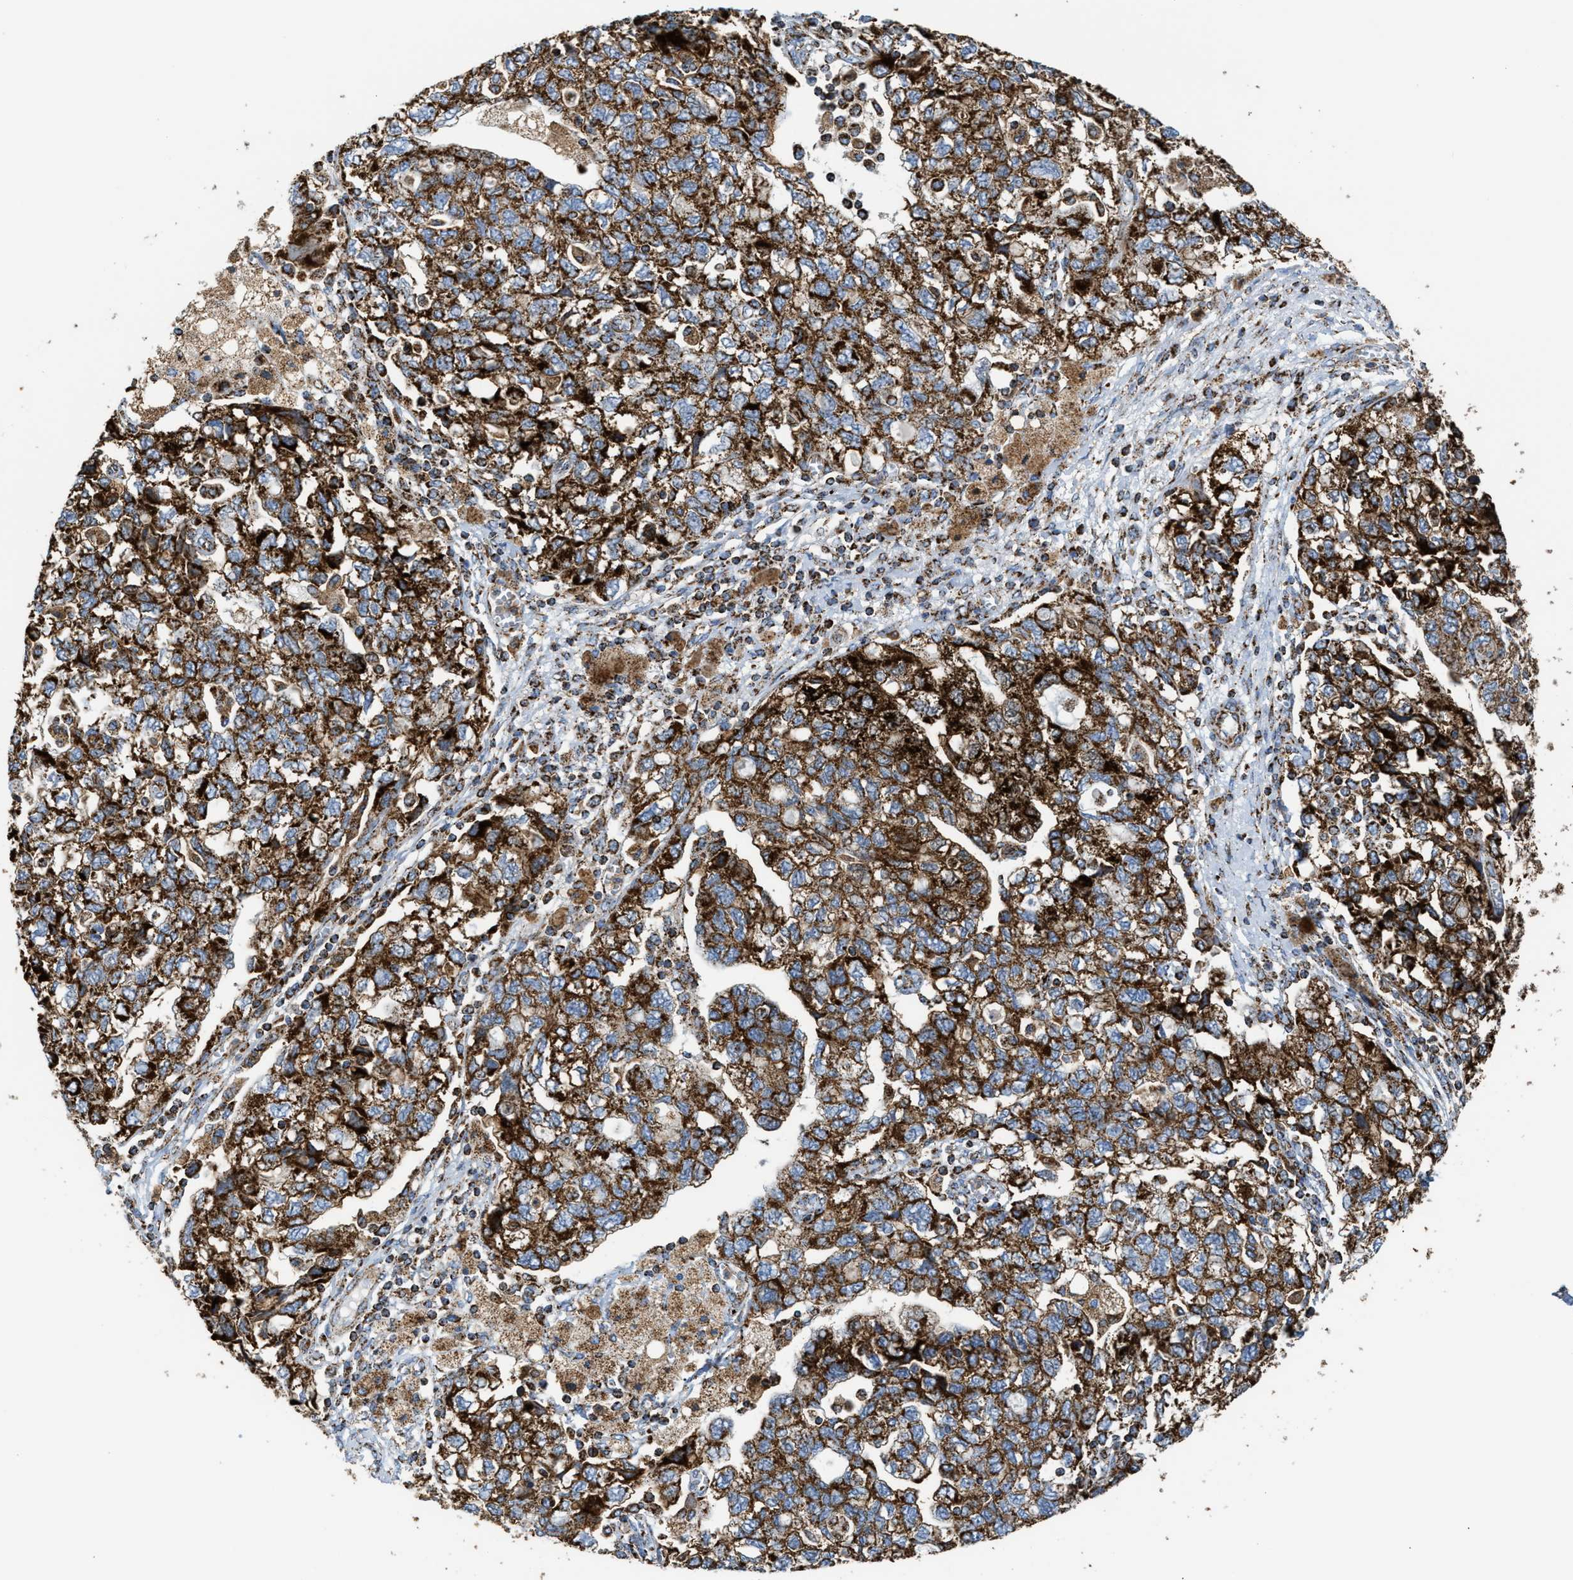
{"staining": {"intensity": "strong", "quantity": ">75%", "location": "cytoplasmic/membranous"}, "tissue": "ovarian cancer", "cell_type": "Tumor cells", "image_type": "cancer", "snomed": [{"axis": "morphology", "description": "Carcinoma, NOS"}, {"axis": "morphology", "description": "Cystadenocarcinoma, serous, NOS"}, {"axis": "topography", "description": "Ovary"}], "caption": "Ovarian cancer (carcinoma) stained for a protein shows strong cytoplasmic/membranous positivity in tumor cells.", "gene": "ECHS1", "patient": {"sex": "female", "age": 69}}